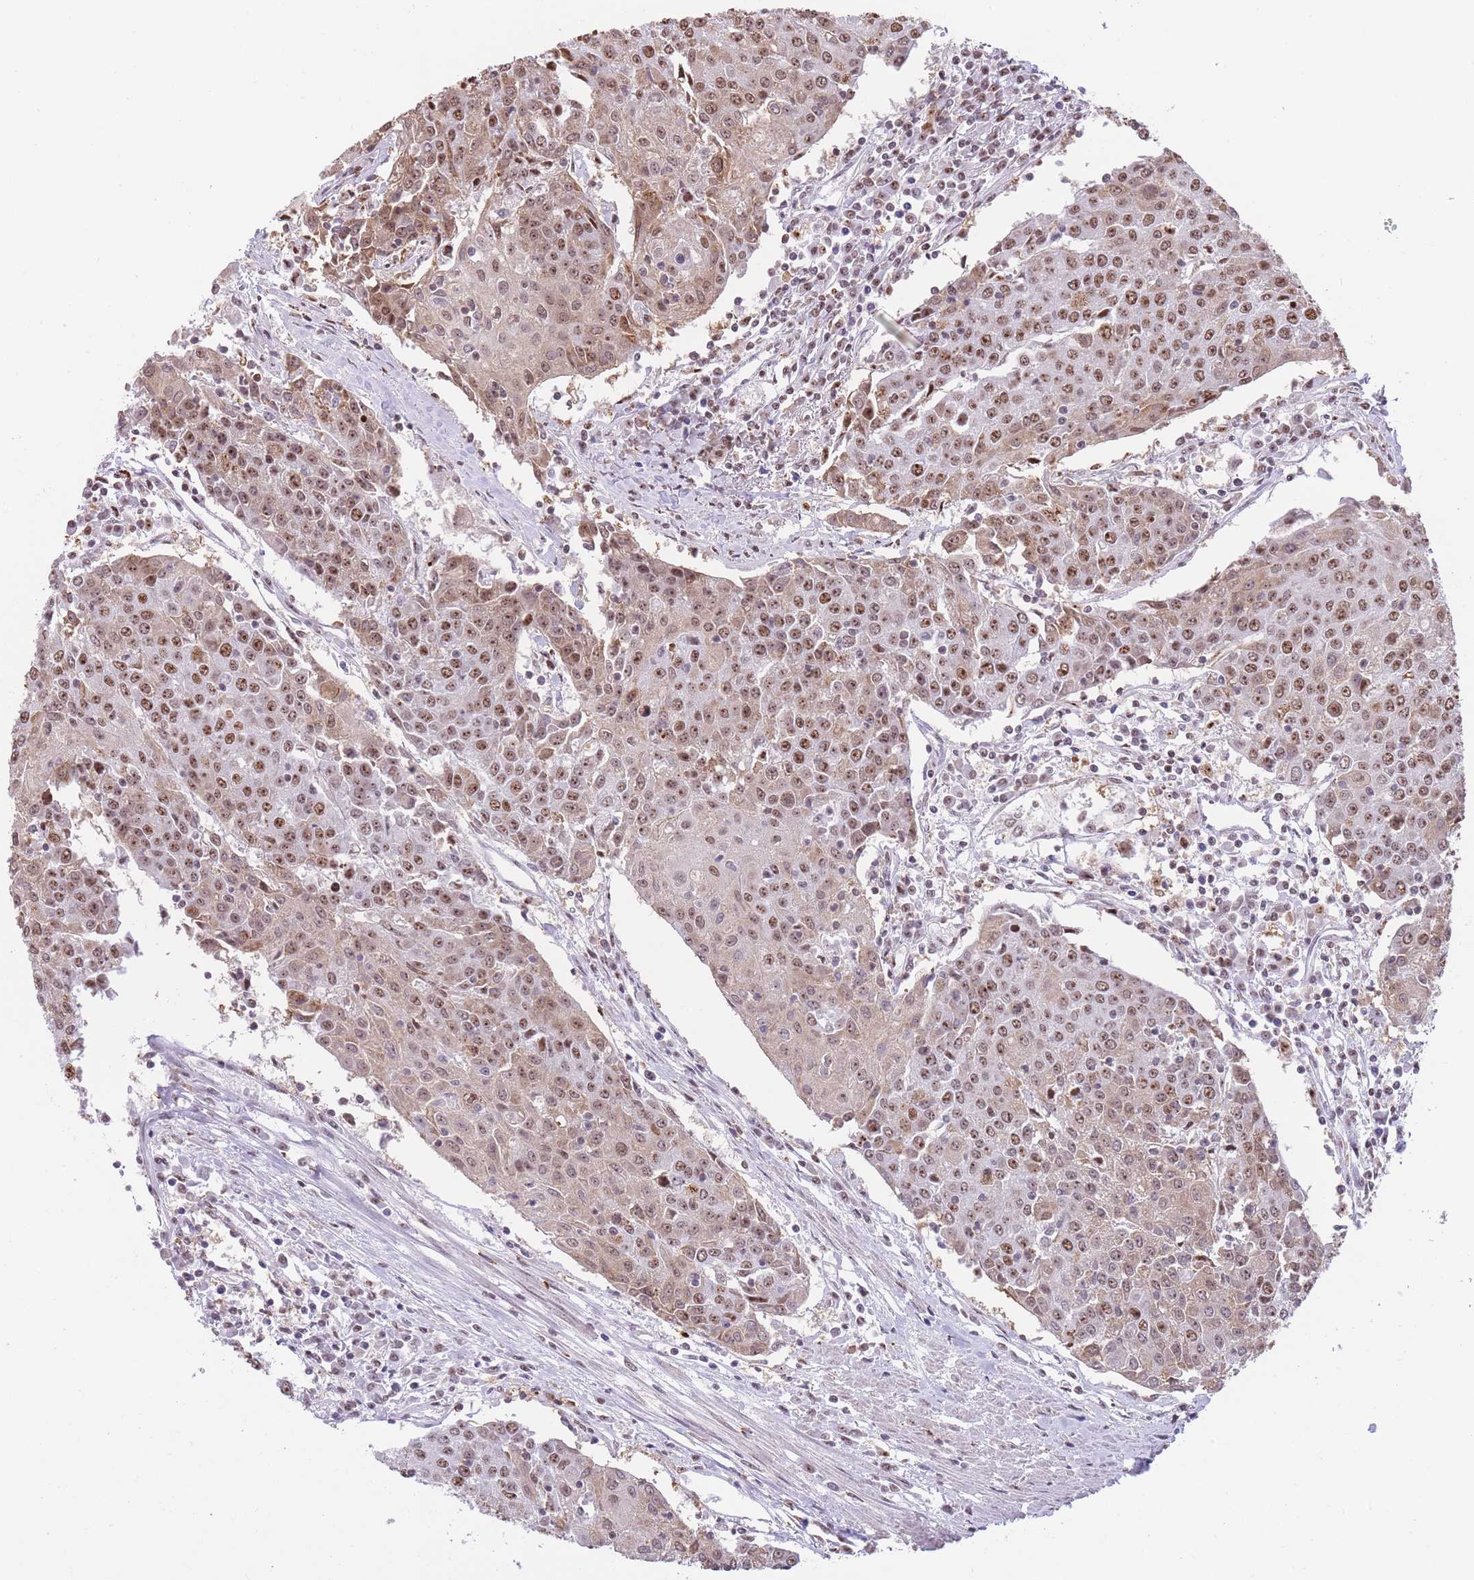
{"staining": {"intensity": "moderate", "quantity": ">75%", "location": "nuclear"}, "tissue": "urothelial cancer", "cell_type": "Tumor cells", "image_type": "cancer", "snomed": [{"axis": "morphology", "description": "Urothelial carcinoma, High grade"}, {"axis": "topography", "description": "Urinary bladder"}], "caption": "Immunohistochemistry (DAB (3,3'-diaminobenzidine)) staining of high-grade urothelial carcinoma shows moderate nuclear protein positivity in approximately >75% of tumor cells.", "gene": "EVC2", "patient": {"sex": "female", "age": 85}}